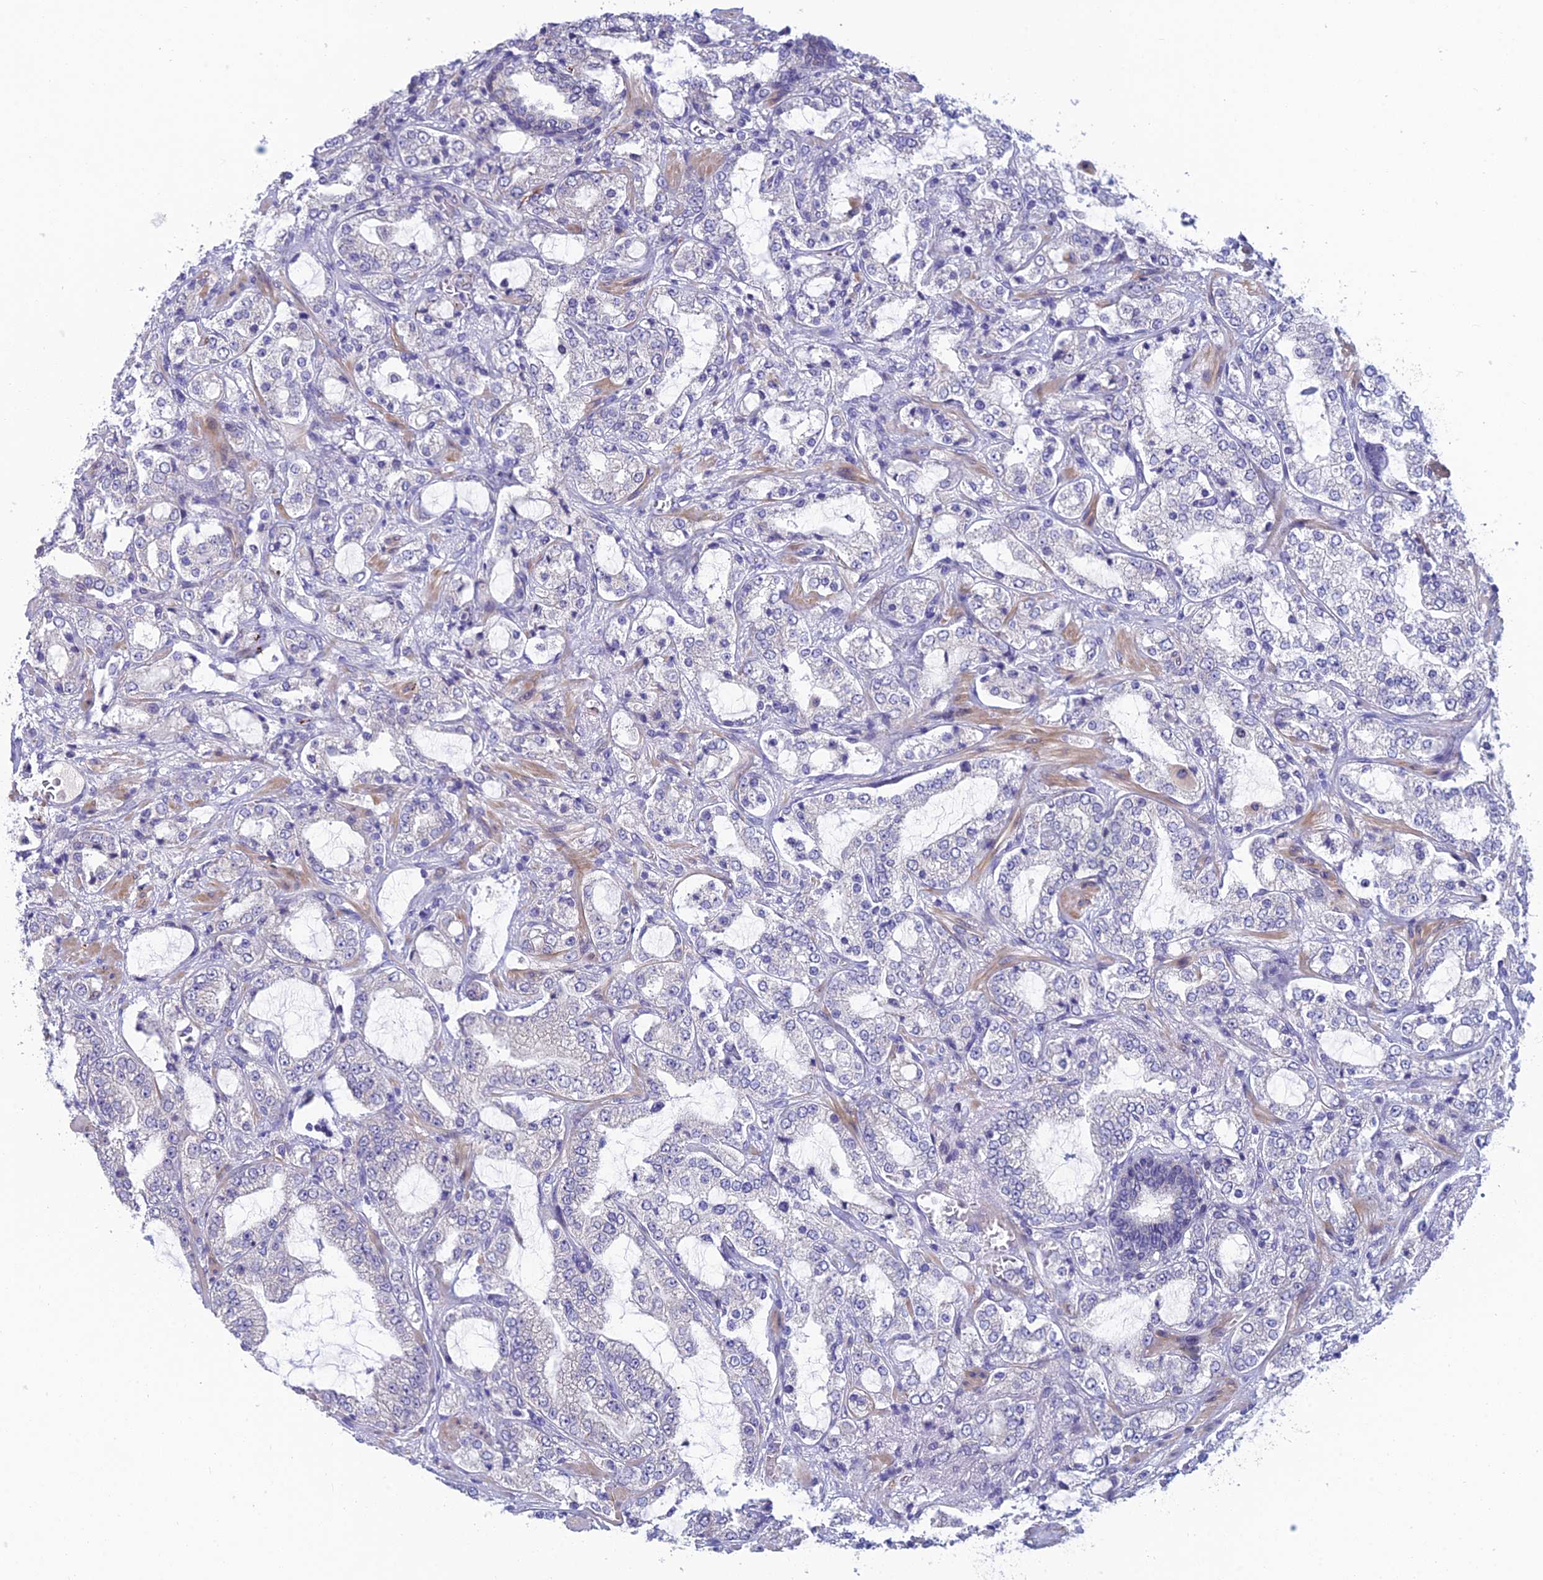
{"staining": {"intensity": "negative", "quantity": "none", "location": "none"}, "tissue": "prostate cancer", "cell_type": "Tumor cells", "image_type": "cancer", "snomed": [{"axis": "morphology", "description": "Adenocarcinoma, High grade"}, {"axis": "topography", "description": "Prostate"}], "caption": "Histopathology image shows no protein staining in tumor cells of prostate cancer tissue.", "gene": "XPO7", "patient": {"sex": "male", "age": 64}}